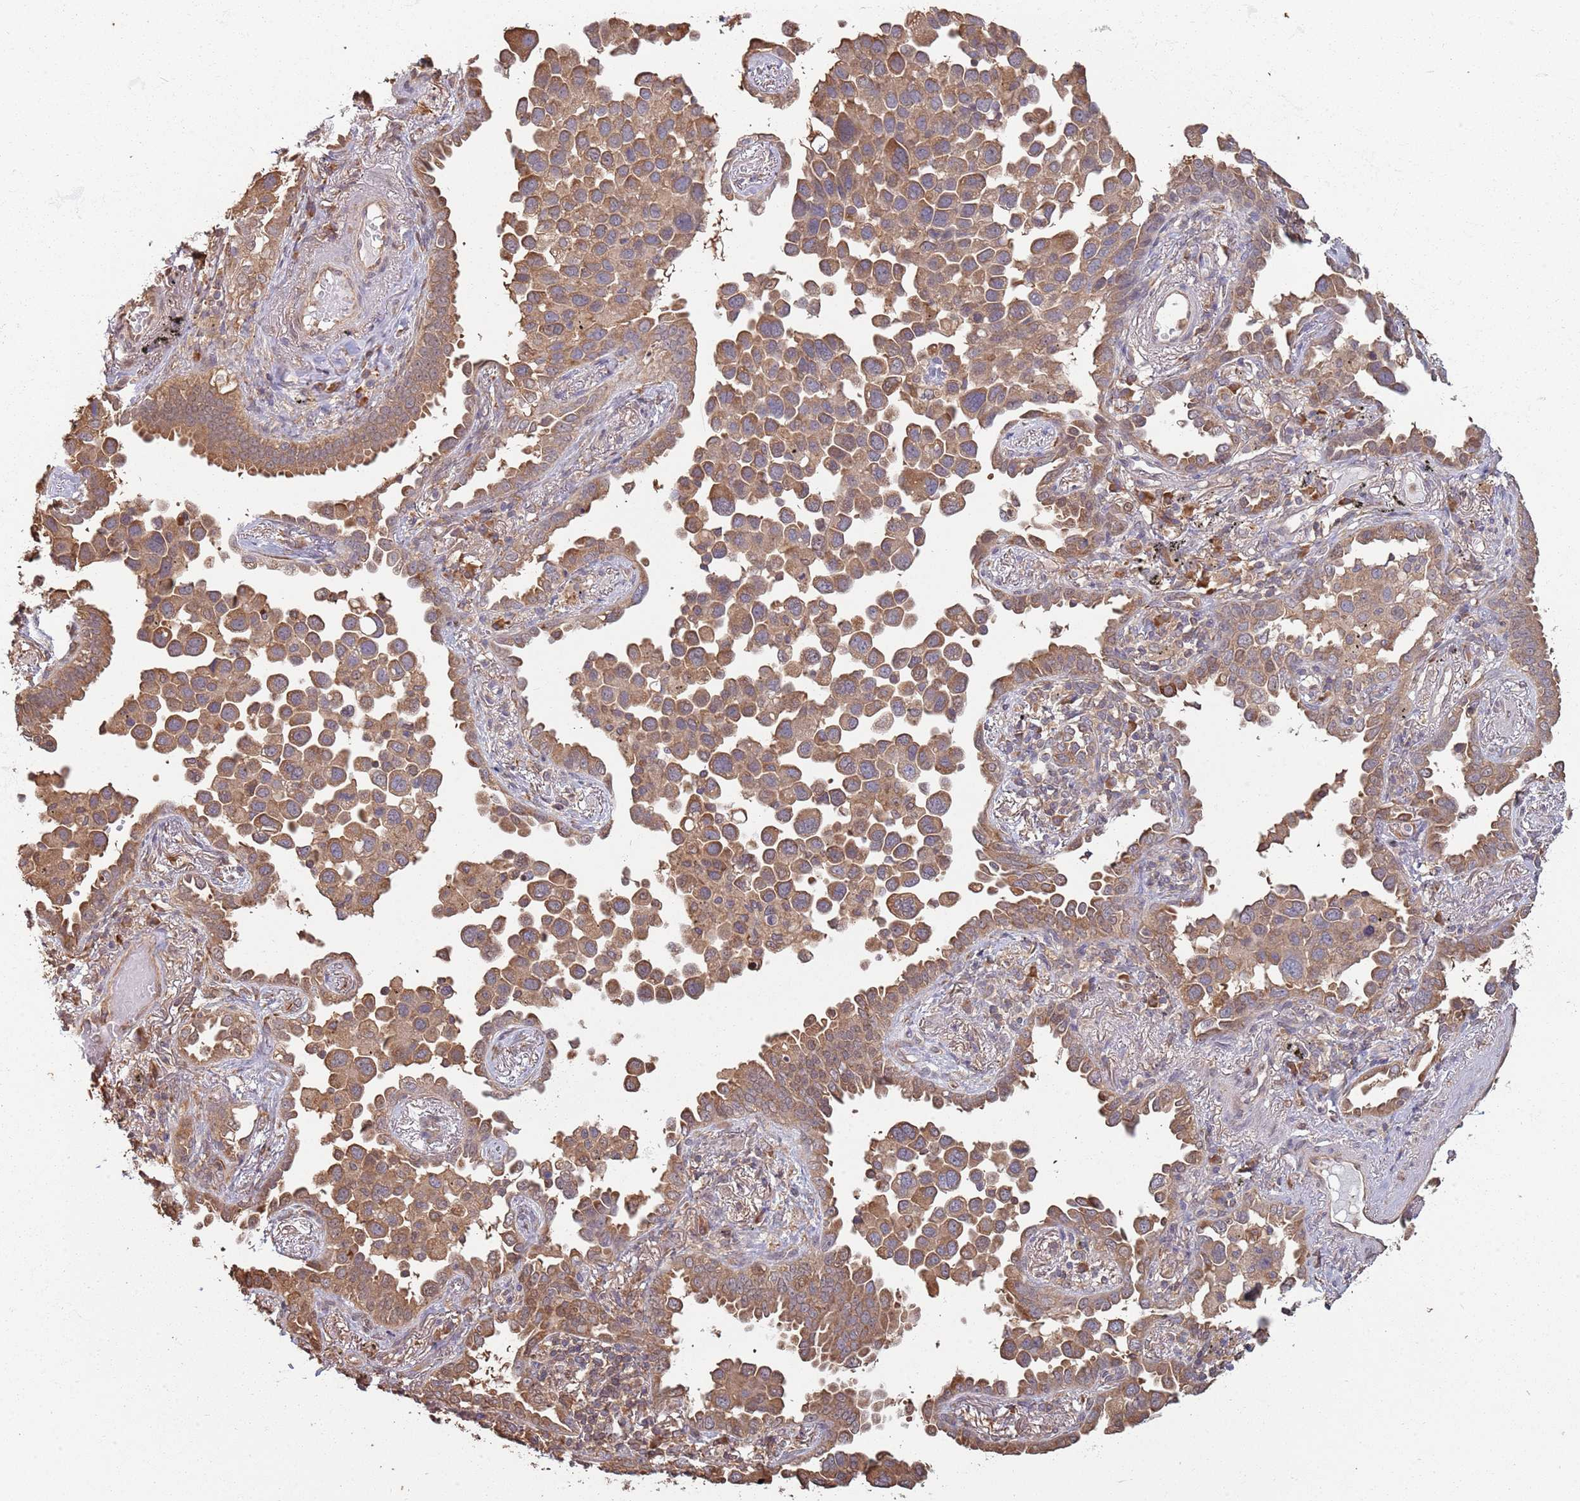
{"staining": {"intensity": "moderate", "quantity": ">75%", "location": "cytoplasmic/membranous"}, "tissue": "lung cancer", "cell_type": "Tumor cells", "image_type": "cancer", "snomed": [{"axis": "morphology", "description": "Adenocarcinoma, NOS"}, {"axis": "topography", "description": "Lung"}], "caption": "A histopathology image showing moderate cytoplasmic/membranous expression in about >75% of tumor cells in lung cancer (adenocarcinoma), as visualized by brown immunohistochemical staining.", "gene": "COG4", "patient": {"sex": "male", "age": 67}}